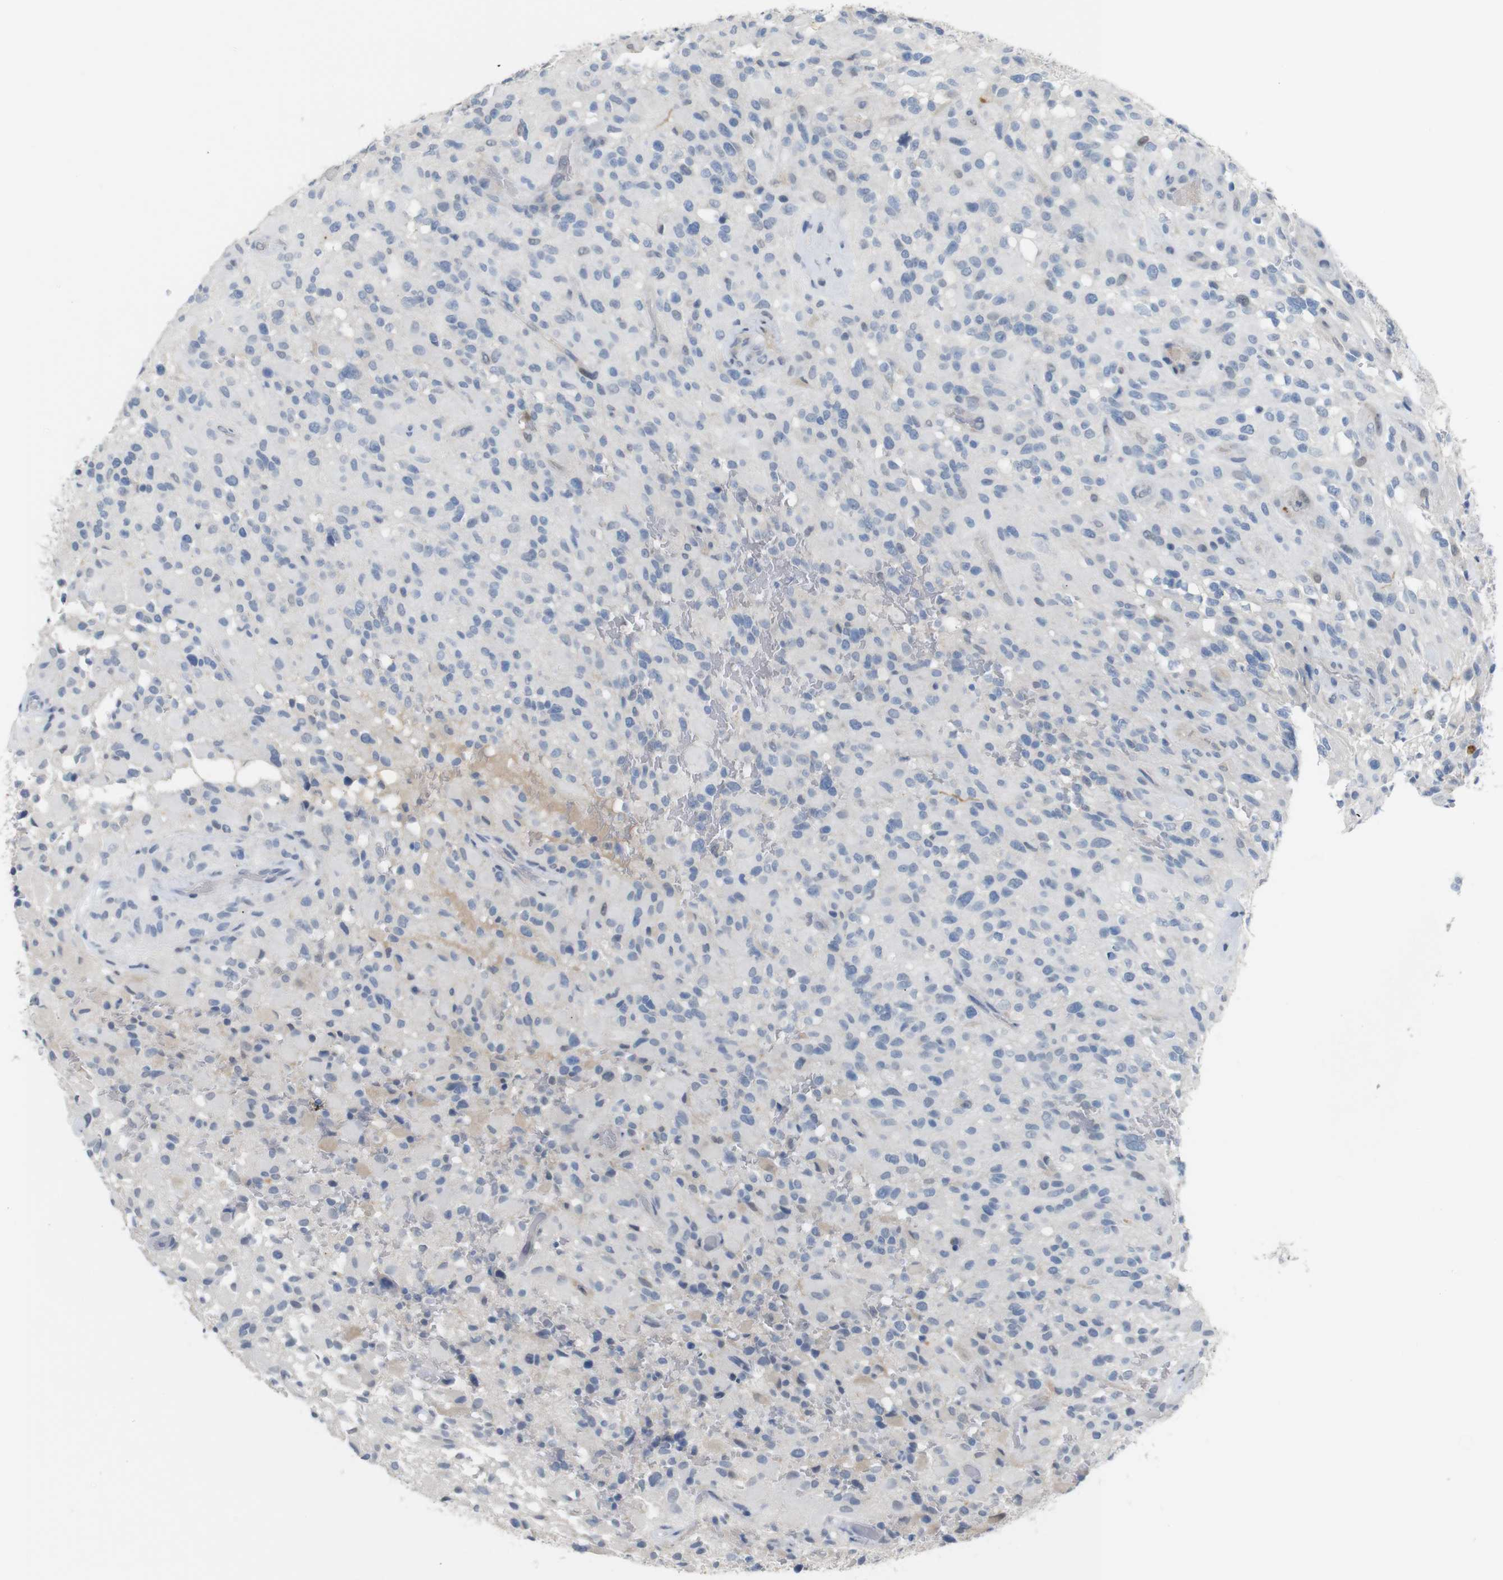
{"staining": {"intensity": "negative", "quantity": "none", "location": "none"}, "tissue": "glioma", "cell_type": "Tumor cells", "image_type": "cancer", "snomed": [{"axis": "morphology", "description": "Glioma, malignant, High grade"}, {"axis": "topography", "description": "Brain"}], "caption": "An image of human glioma is negative for staining in tumor cells. (Stains: DAB (3,3'-diaminobenzidine) IHC with hematoxylin counter stain, Microscopy: brightfield microscopy at high magnification).", "gene": "CHRM5", "patient": {"sex": "male", "age": 71}}